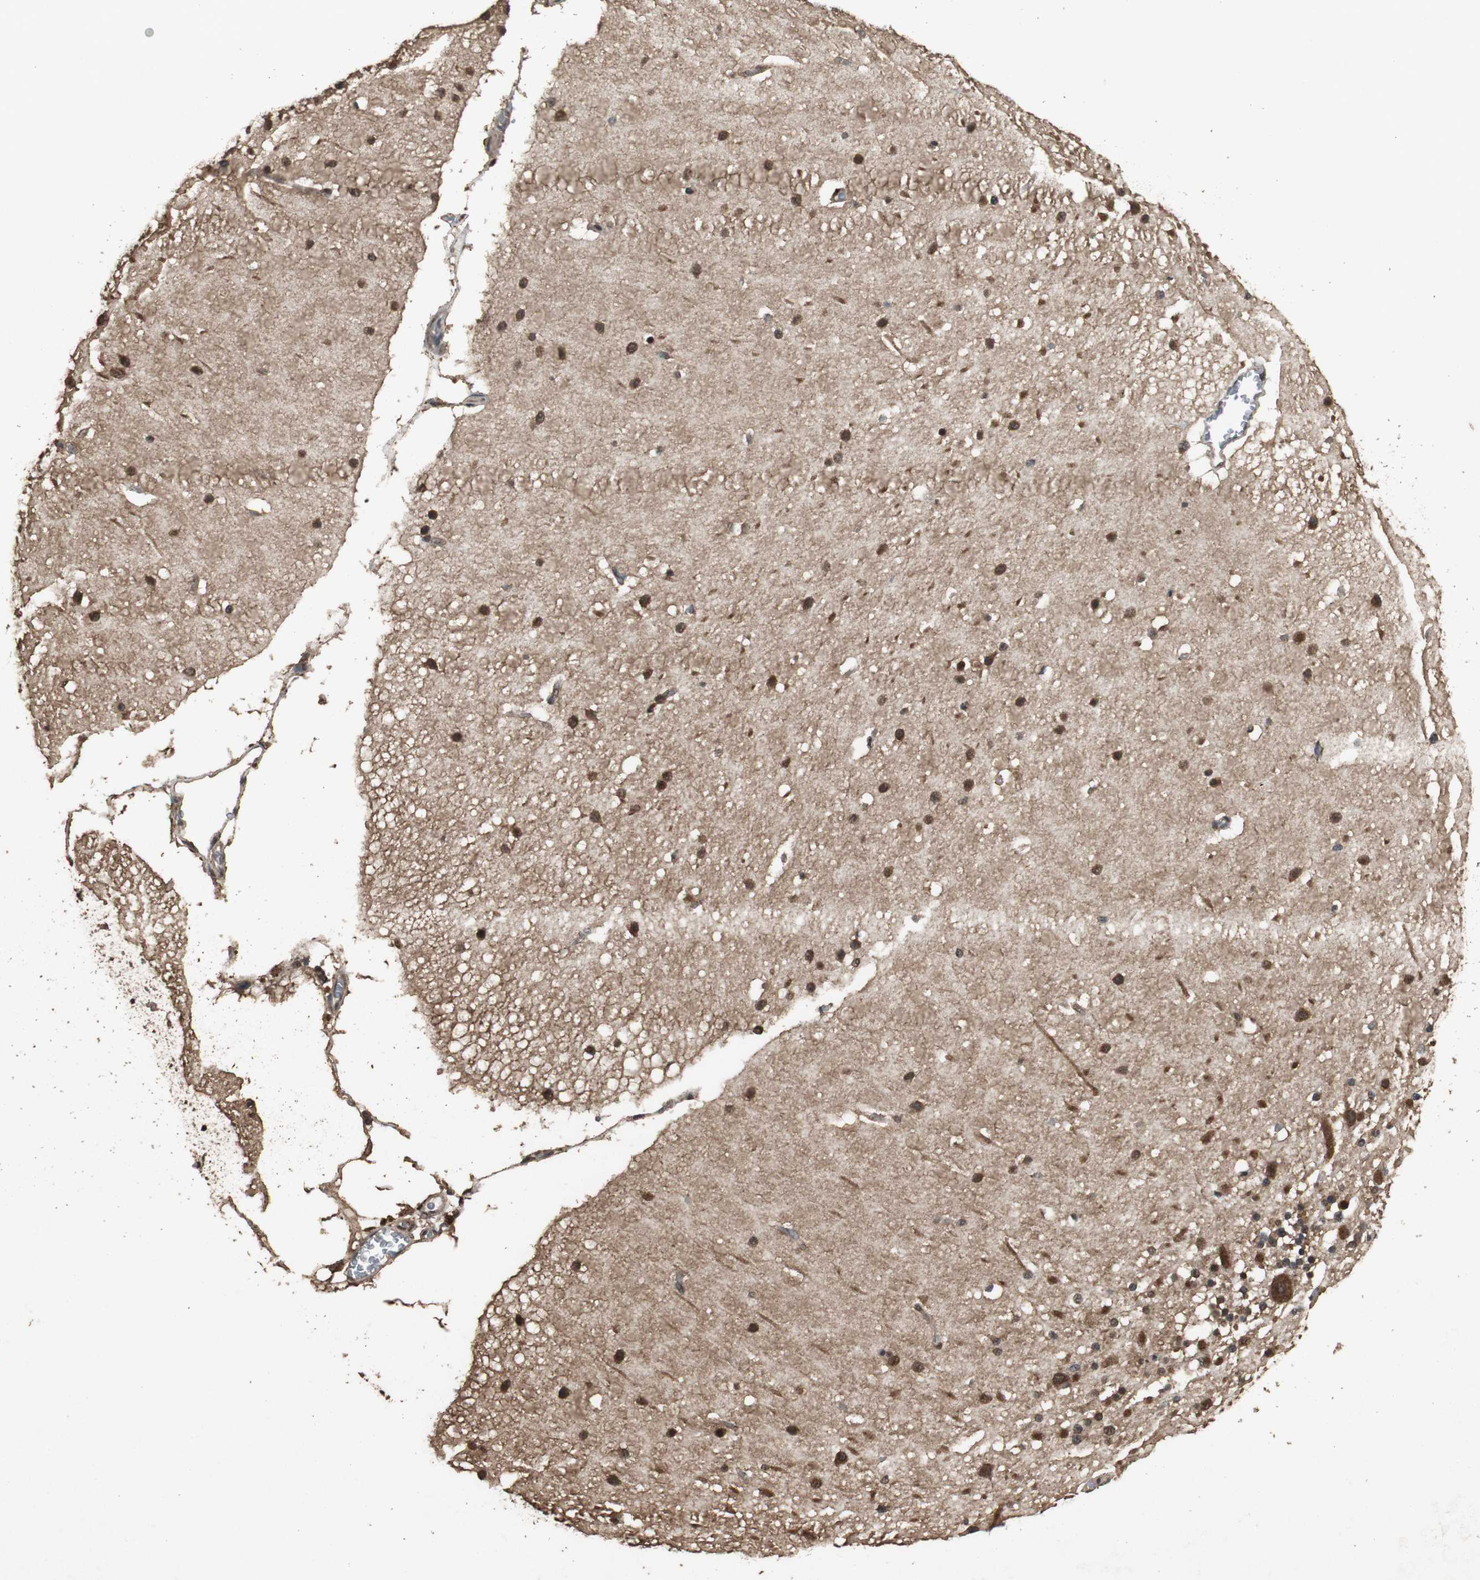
{"staining": {"intensity": "strong", "quantity": ">75%", "location": "nuclear"}, "tissue": "cerebellum", "cell_type": "Cells in molecular layer", "image_type": "normal", "snomed": [{"axis": "morphology", "description": "Normal tissue, NOS"}, {"axis": "topography", "description": "Cerebellum"}], "caption": "Cerebellum stained with immunohistochemistry (IHC) displays strong nuclear expression in approximately >75% of cells in molecular layer.", "gene": "PPP1R13B", "patient": {"sex": "female", "age": 54}}